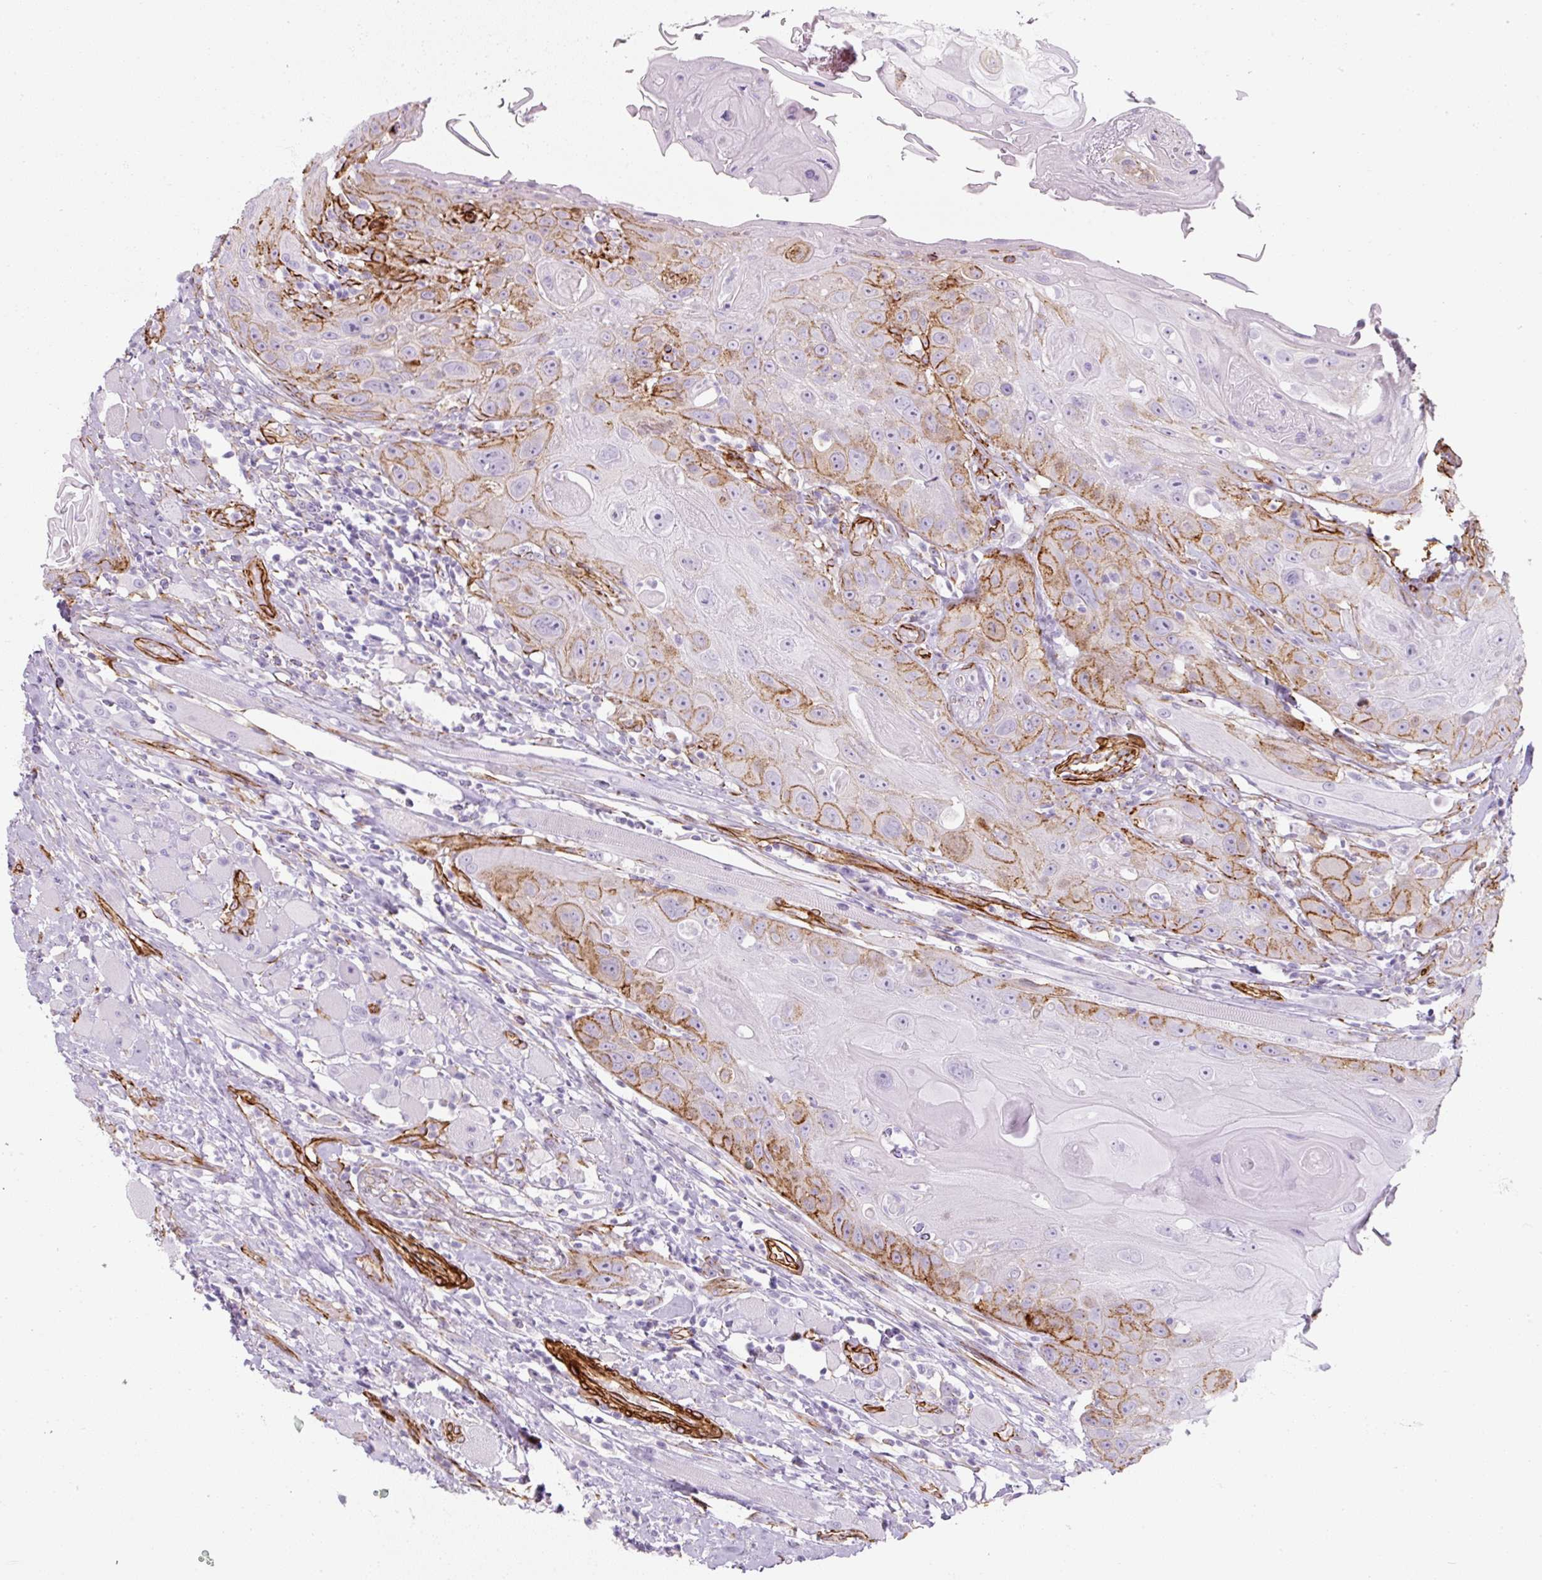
{"staining": {"intensity": "moderate", "quantity": "25%-75%", "location": "cytoplasmic/membranous"}, "tissue": "head and neck cancer", "cell_type": "Tumor cells", "image_type": "cancer", "snomed": [{"axis": "morphology", "description": "Squamous cell carcinoma, NOS"}, {"axis": "topography", "description": "Head-Neck"}], "caption": "IHC image of human head and neck cancer stained for a protein (brown), which shows medium levels of moderate cytoplasmic/membranous positivity in about 25%-75% of tumor cells.", "gene": "CAVIN3", "patient": {"sex": "female", "age": 59}}